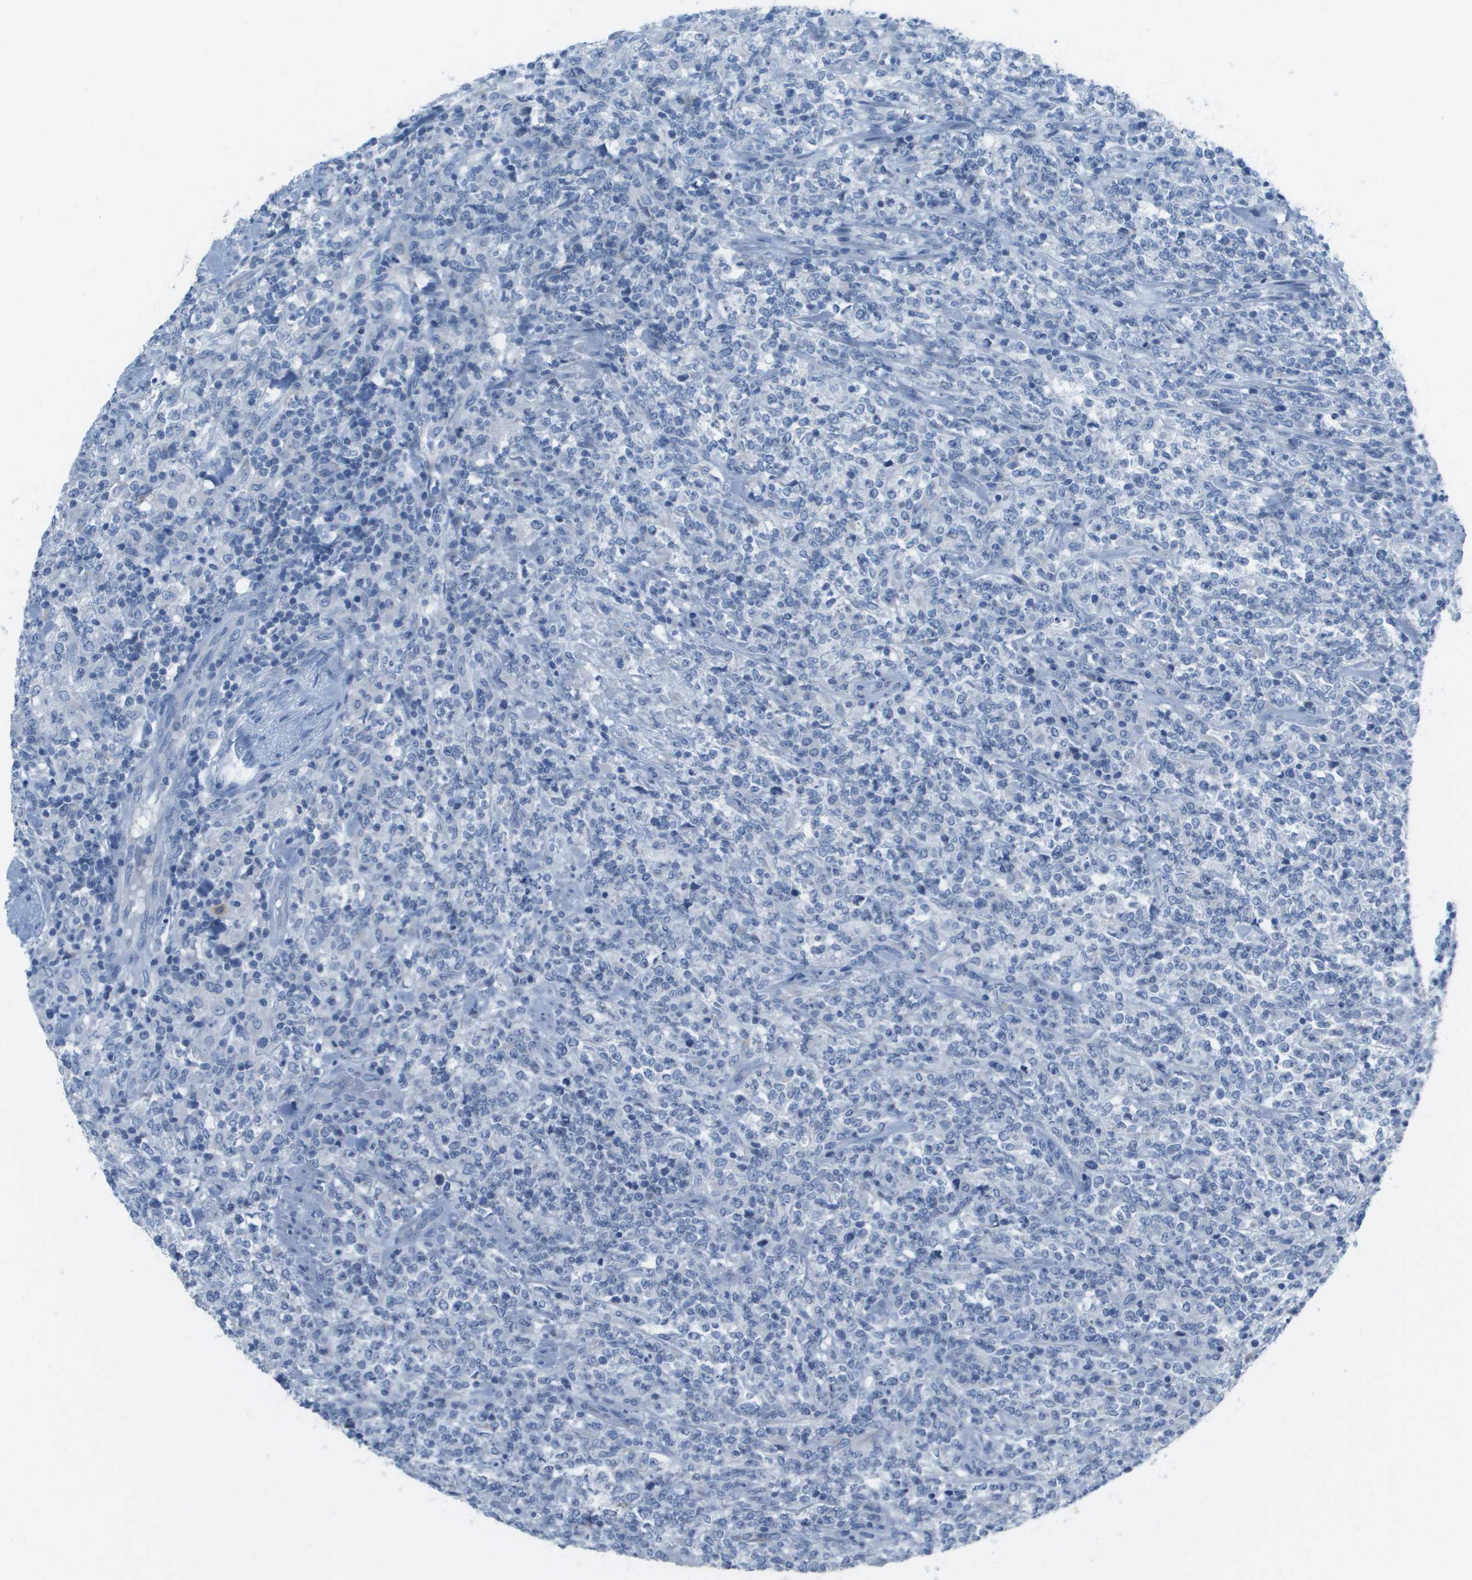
{"staining": {"intensity": "negative", "quantity": "none", "location": "none"}, "tissue": "lymphoma", "cell_type": "Tumor cells", "image_type": "cancer", "snomed": [{"axis": "morphology", "description": "Malignant lymphoma, non-Hodgkin's type, High grade"}, {"axis": "topography", "description": "Soft tissue"}], "caption": "An image of lymphoma stained for a protein exhibits no brown staining in tumor cells.", "gene": "PTGDR2", "patient": {"sex": "male", "age": 18}}